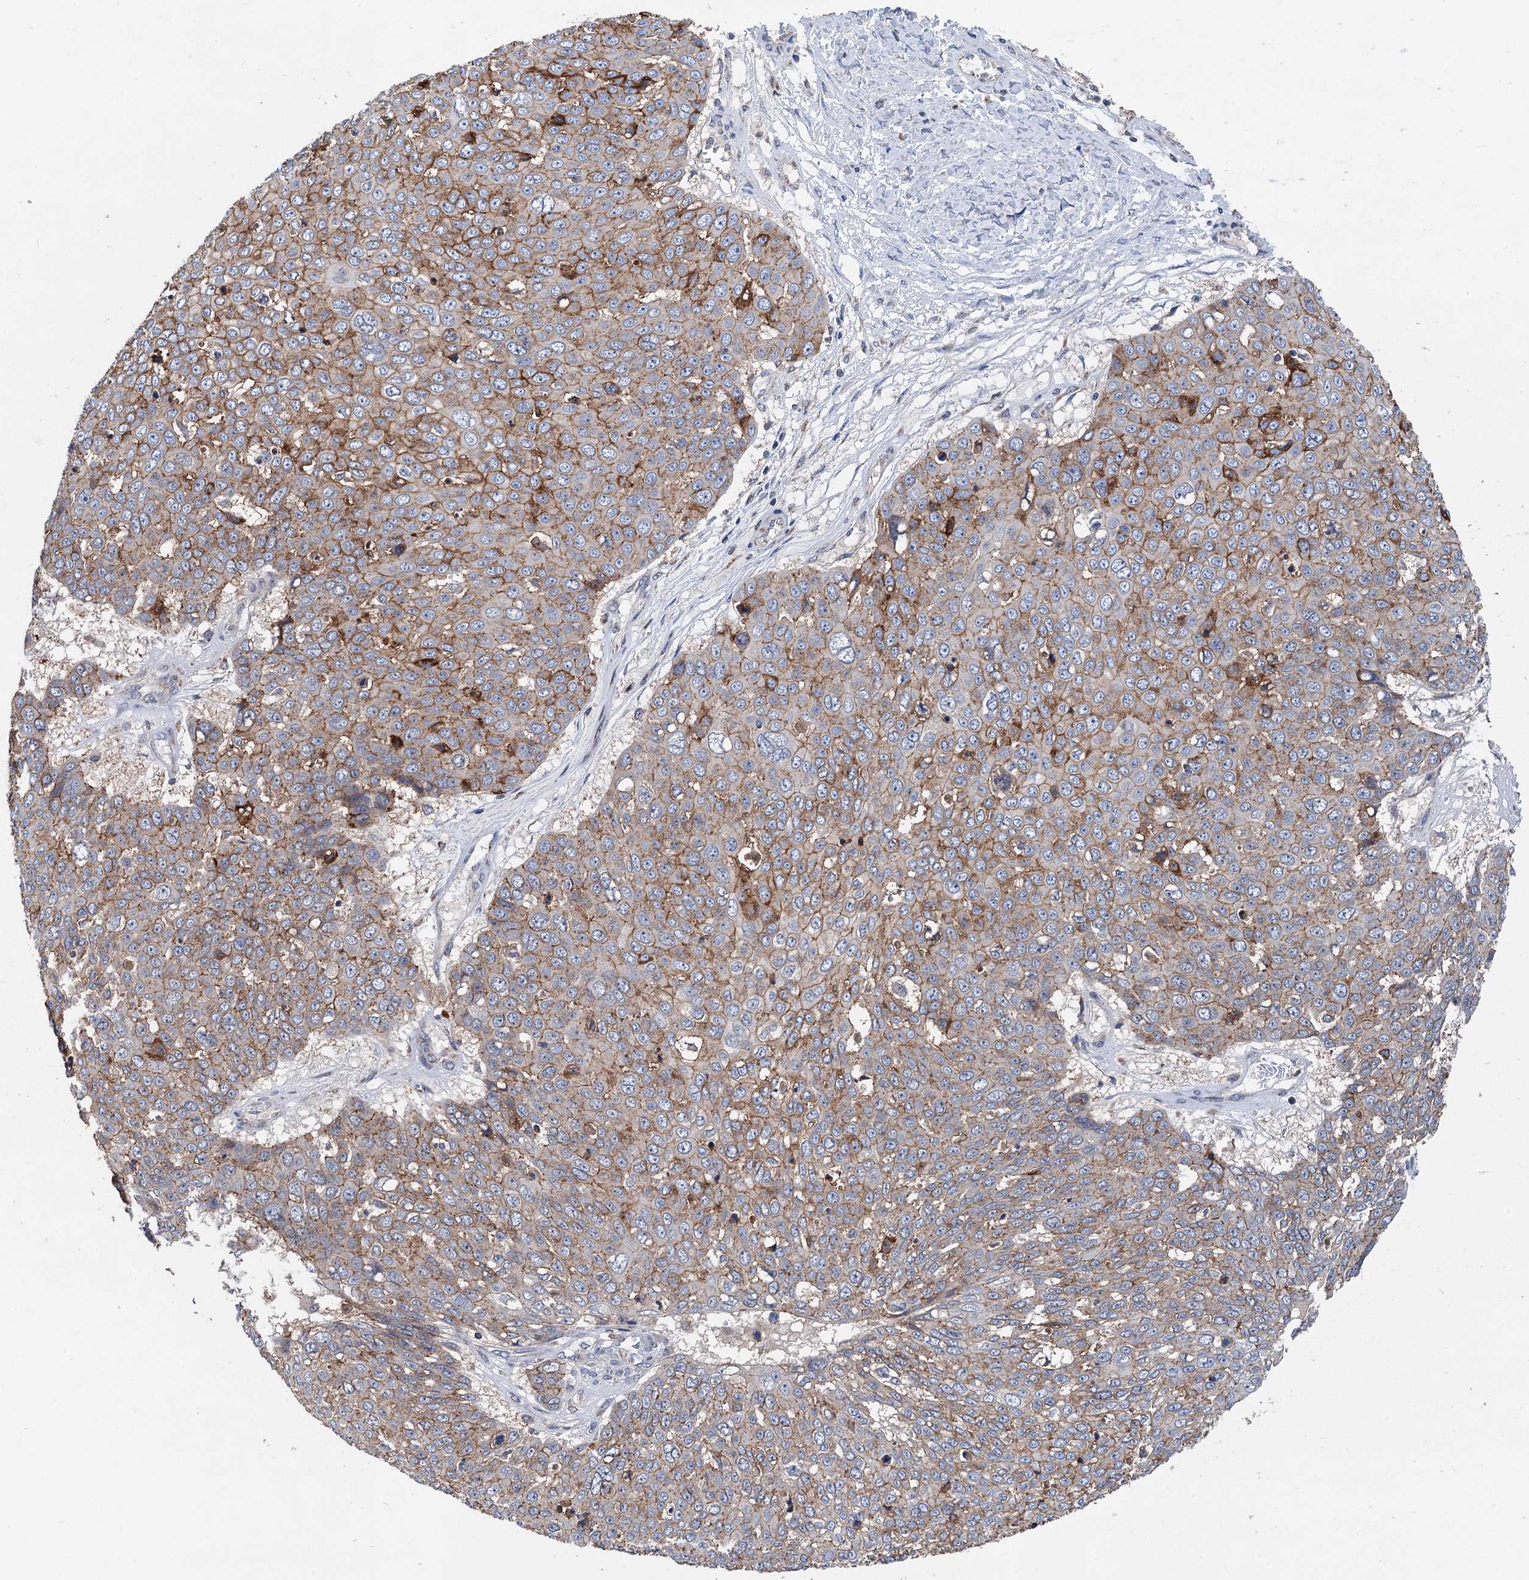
{"staining": {"intensity": "moderate", "quantity": ">75%", "location": "cytoplasmic/membranous"}, "tissue": "skin cancer", "cell_type": "Tumor cells", "image_type": "cancer", "snomed": [{"axis": "morphology", "description": "Squamous cell carcinoma, NOS"}, {"axis": "topography", "description": "Skin"}], "caption": "Protein analysis of skin cancer (squamous cell carcinoma) tissue demonstrates moderate cytoplasmic/membranous expression in about >75% of tumor cells.", "gene": "DGLUCY", "patient": {"sex": "male", "age": 71}}